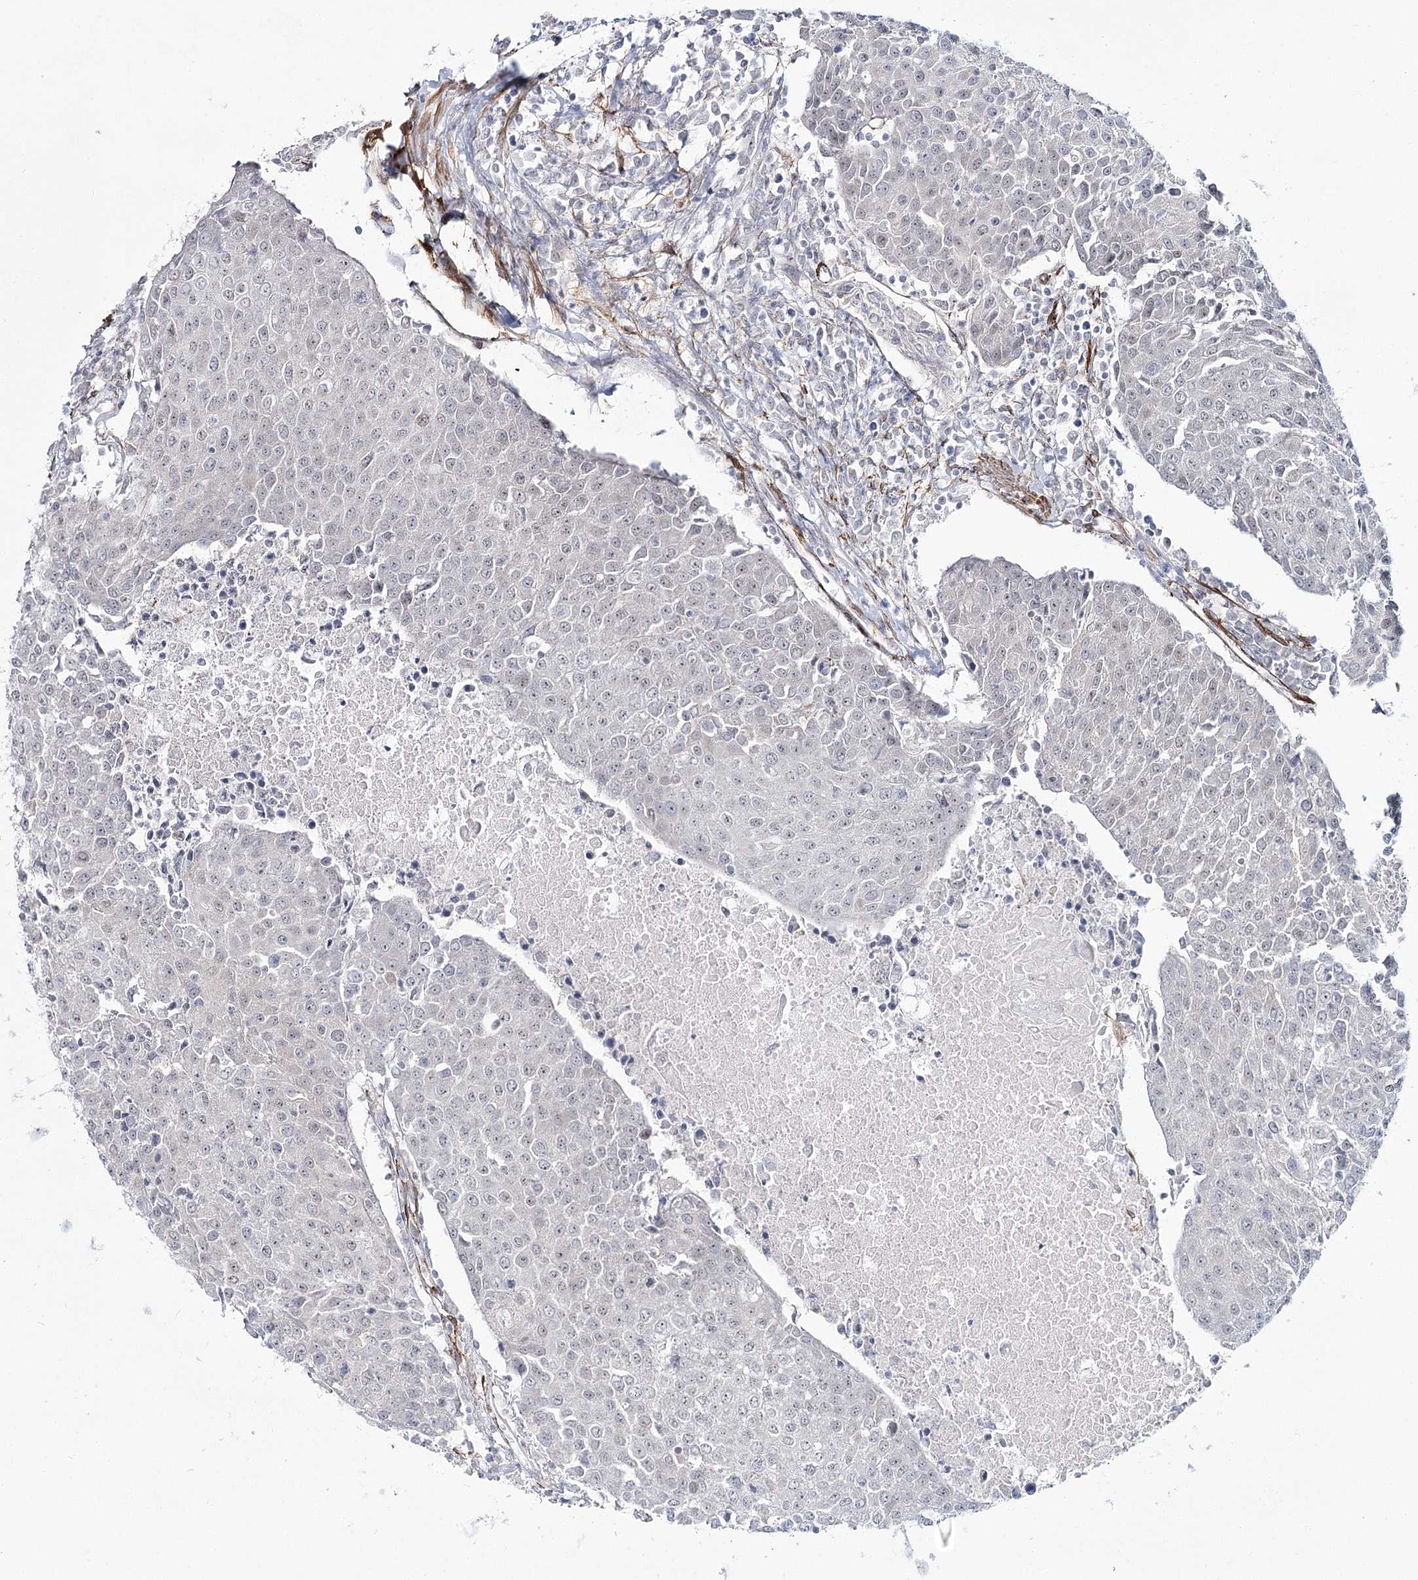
{"staining": {"intensity": "negative", "quantity": "none", "location": "none"}, "tissue": "urothelial cancer", "cell_type": "Tumor cells", "image_type": "cancer", "snomed": [{"axis": "morphology", "description": "Urothelial carcinoma, High grade"}, {"axis": "topography", "description": "Urinary bladder"}], "caption": "A high-resolution image shows immunohistochemistry (IHC) staining of high-grade urothelial carcinoma, which shows no significant expression in tumor cells.", "gene": "CWF19L1", "patient": {"sex": "female", "age": 85}}